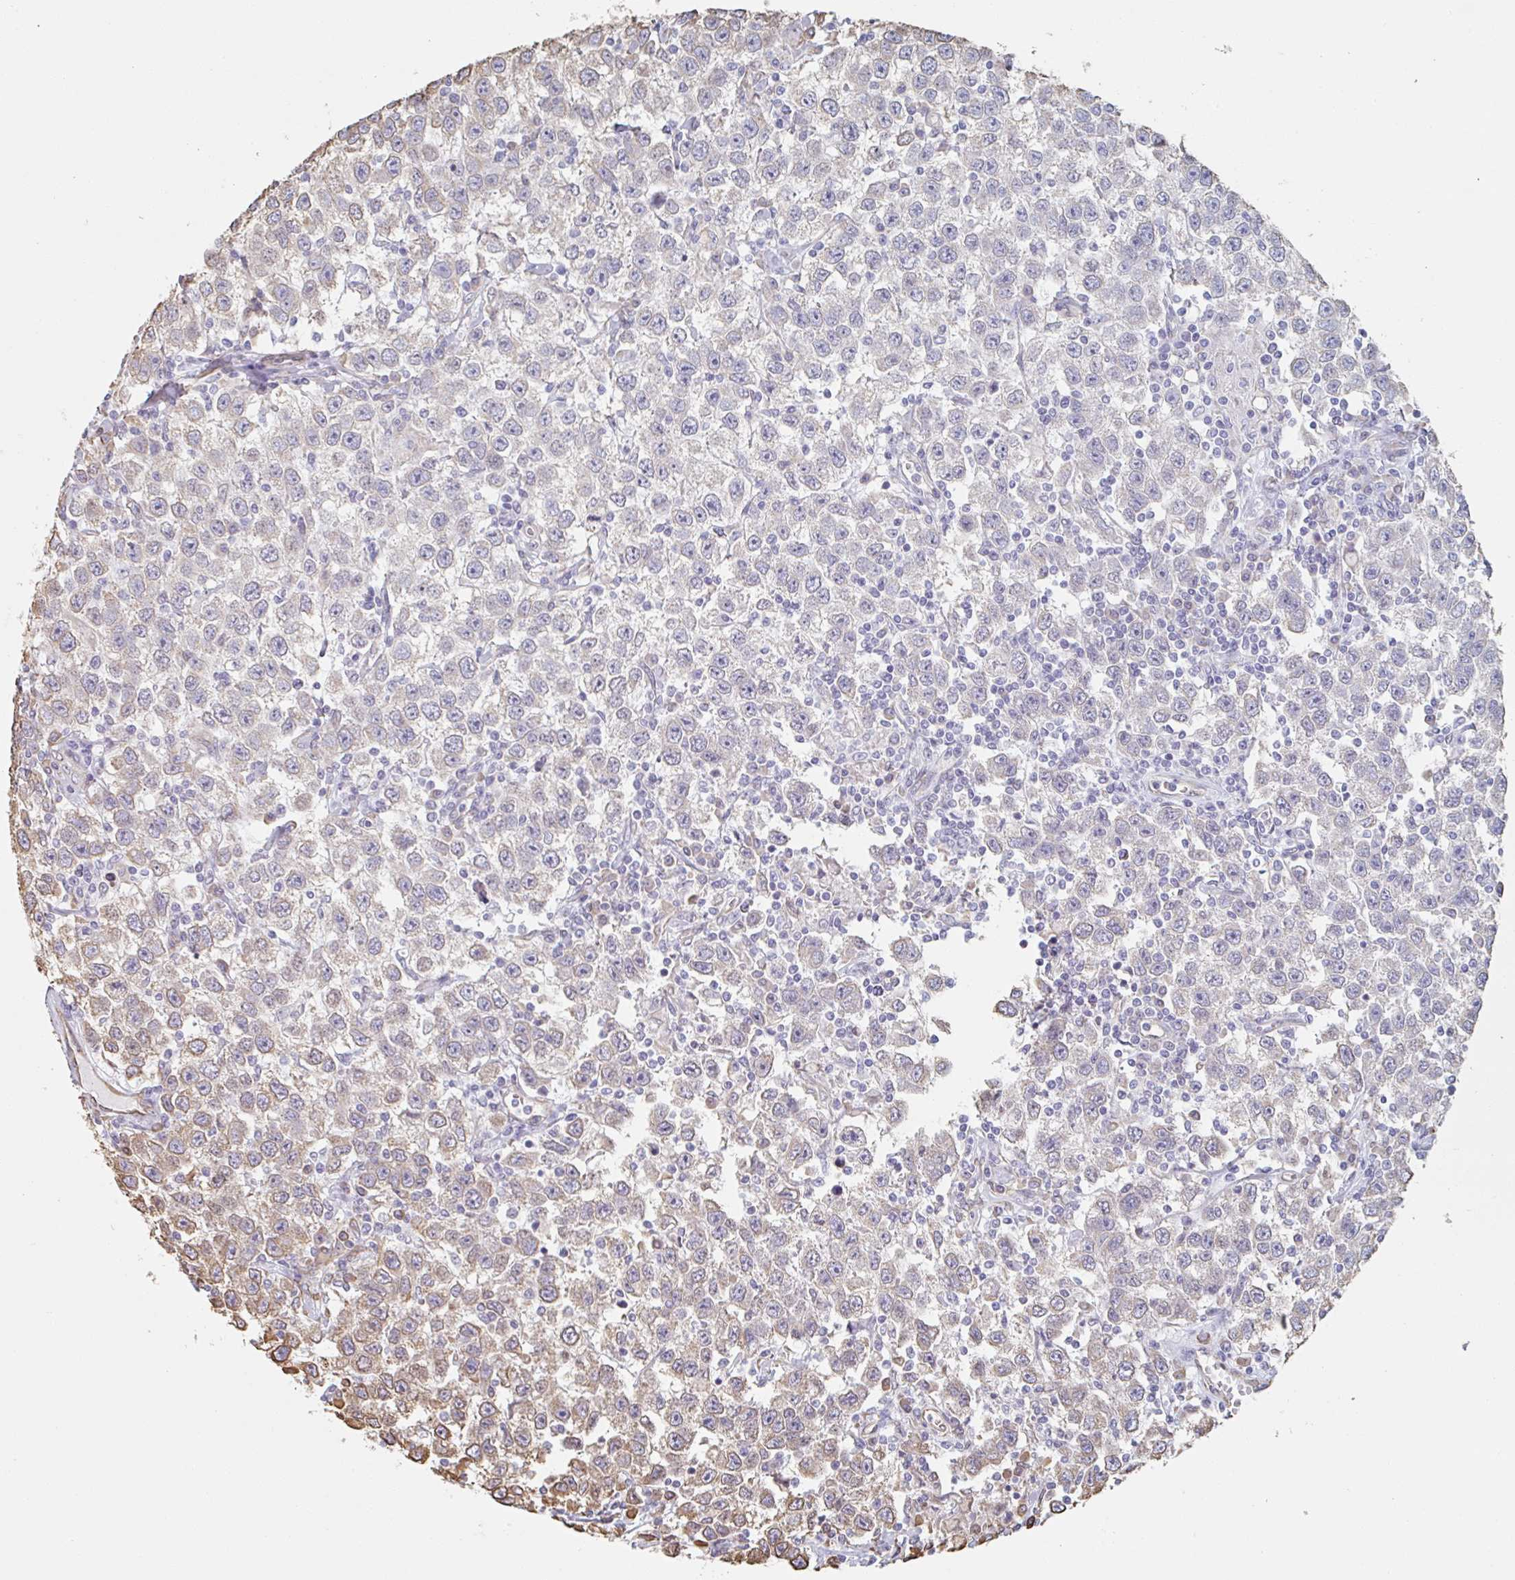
{"staining": {"intensity": "moderate", "quantity": "<25%", "location": "cytoplasmic/membranous"}, "tissue": "testis cancer", "cell_type": "Tumor cells", "image_type": "cancer", "snomed": [{"axis": "morphology", "description": "Seminoma, NOS"}, {"axis": "topography", "description": "Testis"}], "caption": "Testis cancer (seminoma) tissue shows moderate cytoplasmic/membranous expression in about <25% of tumor cells (DAB (3,3'-diaminobenzidine) IHC, brown staining for protein, blue staining for nuclei).", "gene": "RAB5IF", "patient": {"sex": "male", "age": 41}}